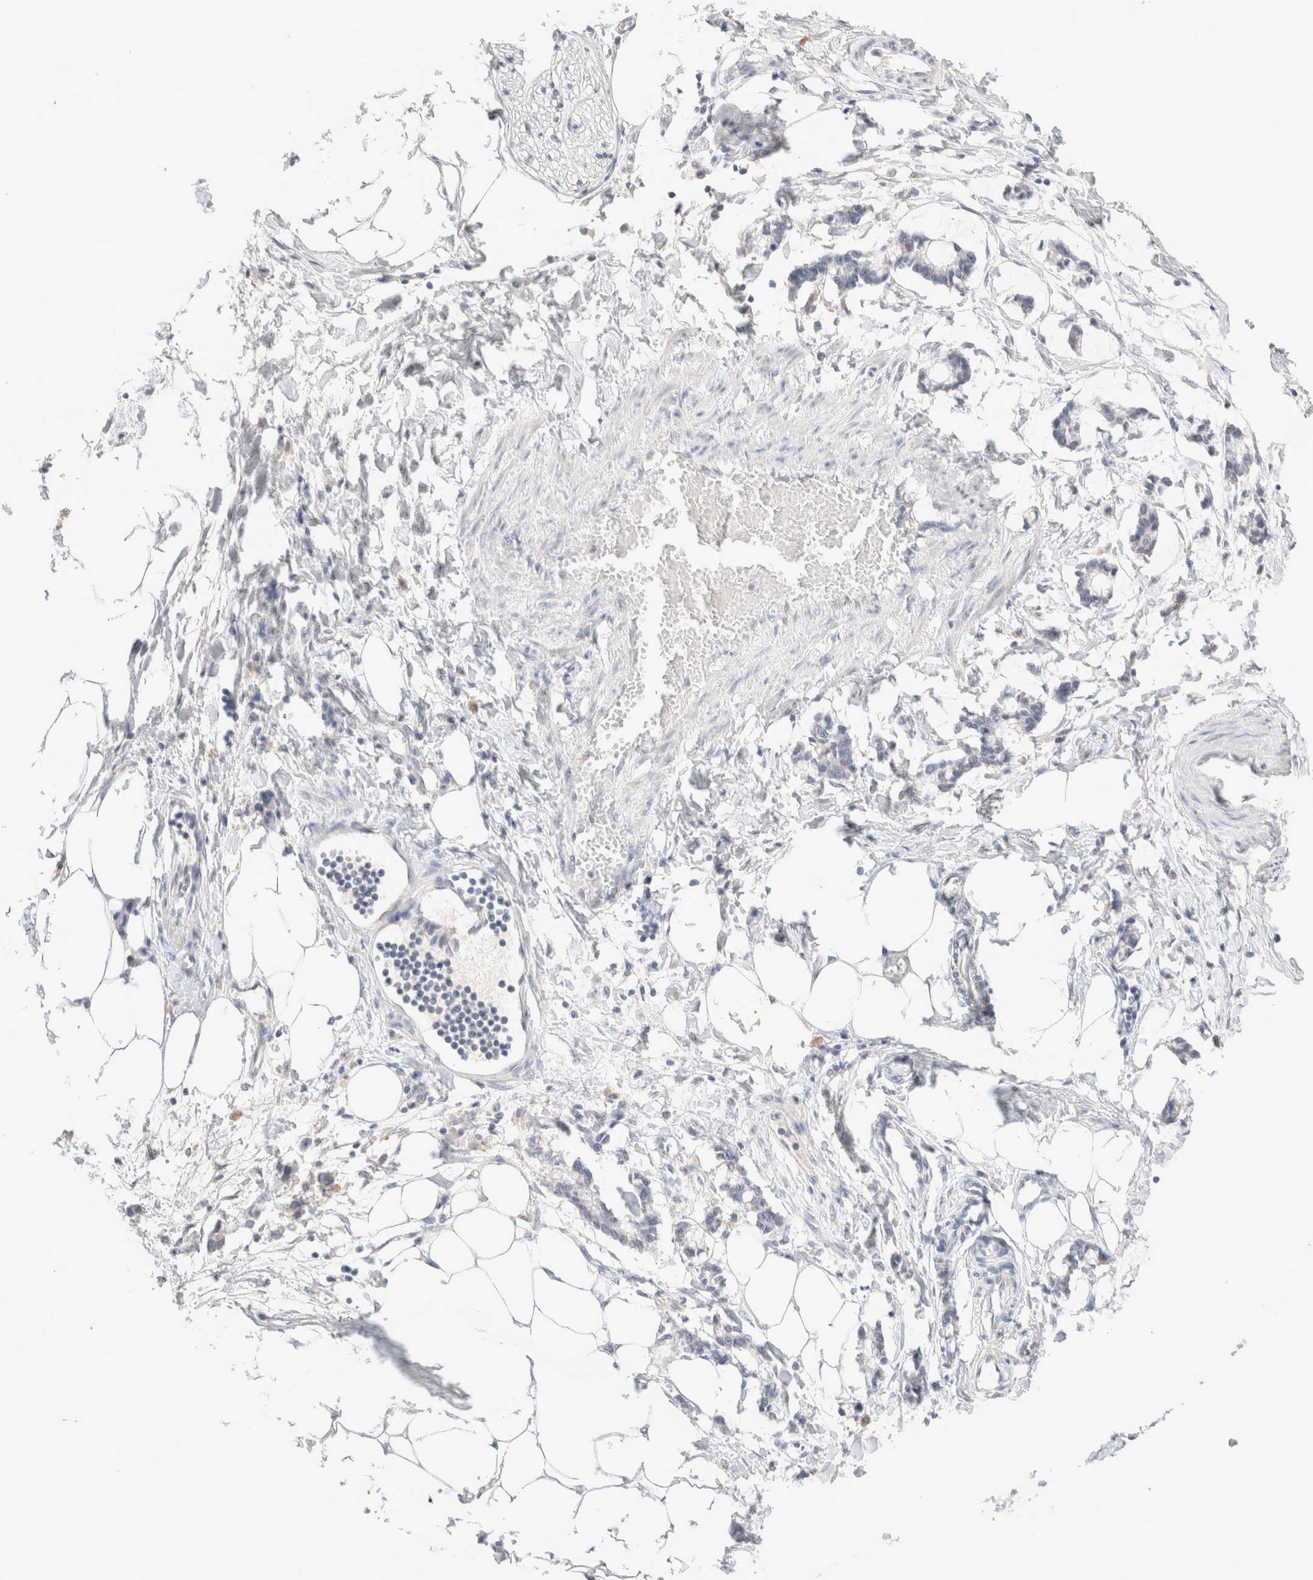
{"staining": {"intensity": "negative", "quantity": "none", "location": "none"}, "tissue": "adipose tissue", "cell_type": "Adipocytes", "image_type": "normal", "snomed": [{"axis": "morphology", "description": "Normal tissue, NOS"}, {"axis": "morphology", "description": "Adenocarcinoma, NOS"}, {"axis": "topography", "description": "Colon"}, {"axis": "topography", "description": "Peripheral nerve tissue"}], "caption": "A high-resolution micrograph shows immunohistochemistry (IHC) staining of normal adipose tissue, which shows no significant expression in adipocytes.", "gene": "SPATA20", "patient": {"sex": "male", "age": 14}}